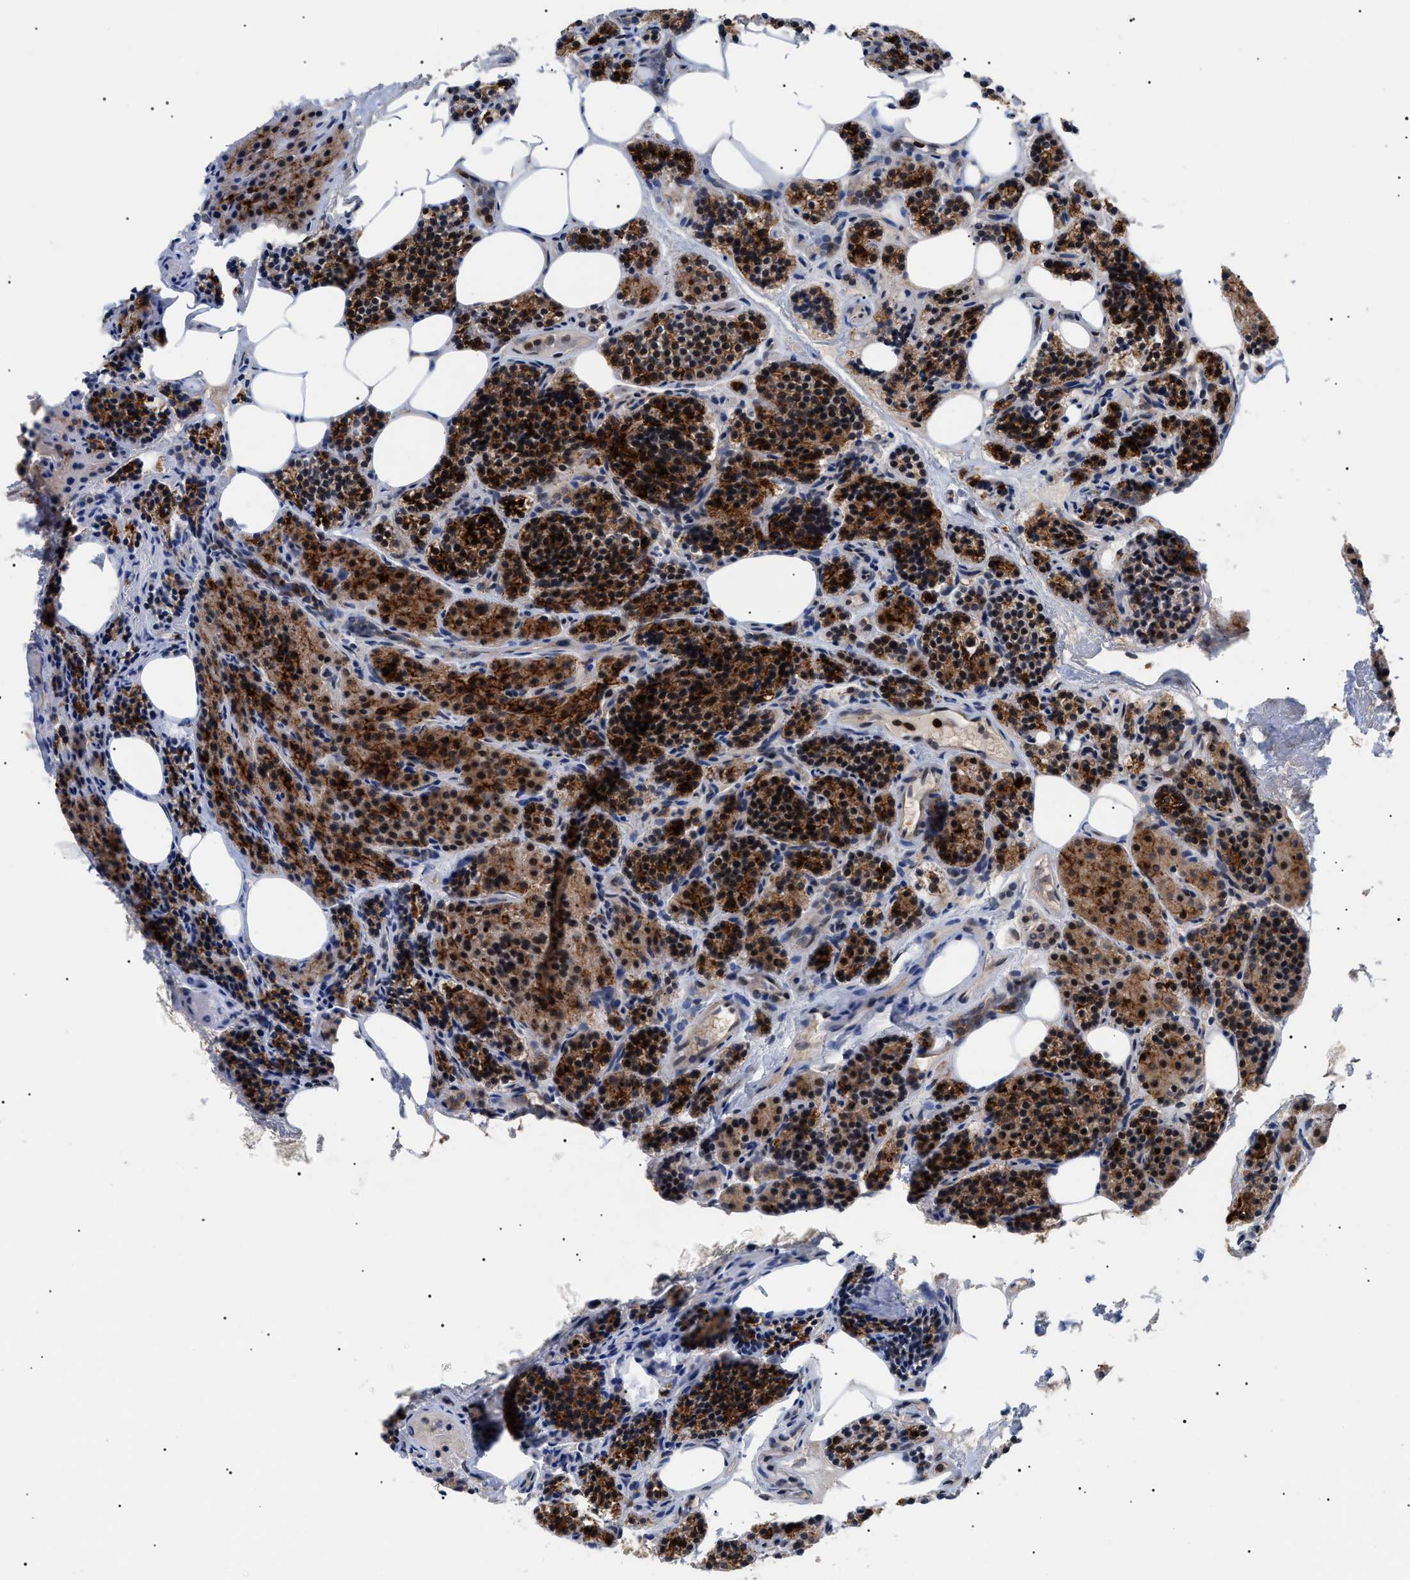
{"staining": {"intensity": "strong", "quantity": ">75%", "location": "cytoplasmic/membranous"}, "tissue": "parathyroid gland", "cell_type": "Glandular cells", "image_type": "normal", "snomed": [{"axis": "morphology", "description": "Normal tissue, NOS"}, {"axis": "morphology", "description": "Adenoma, NOS"}, {"axis": "topography", "description": "Parathyroid gland"}], "caption": "IHC (DAB) staining of normal human parathyroid gland reveals strong cytoplasmic/membranous protein expression in about >75% of glandular cells.", "gene": "CD300A", "patient": {"sex": "female", "age": 74}}